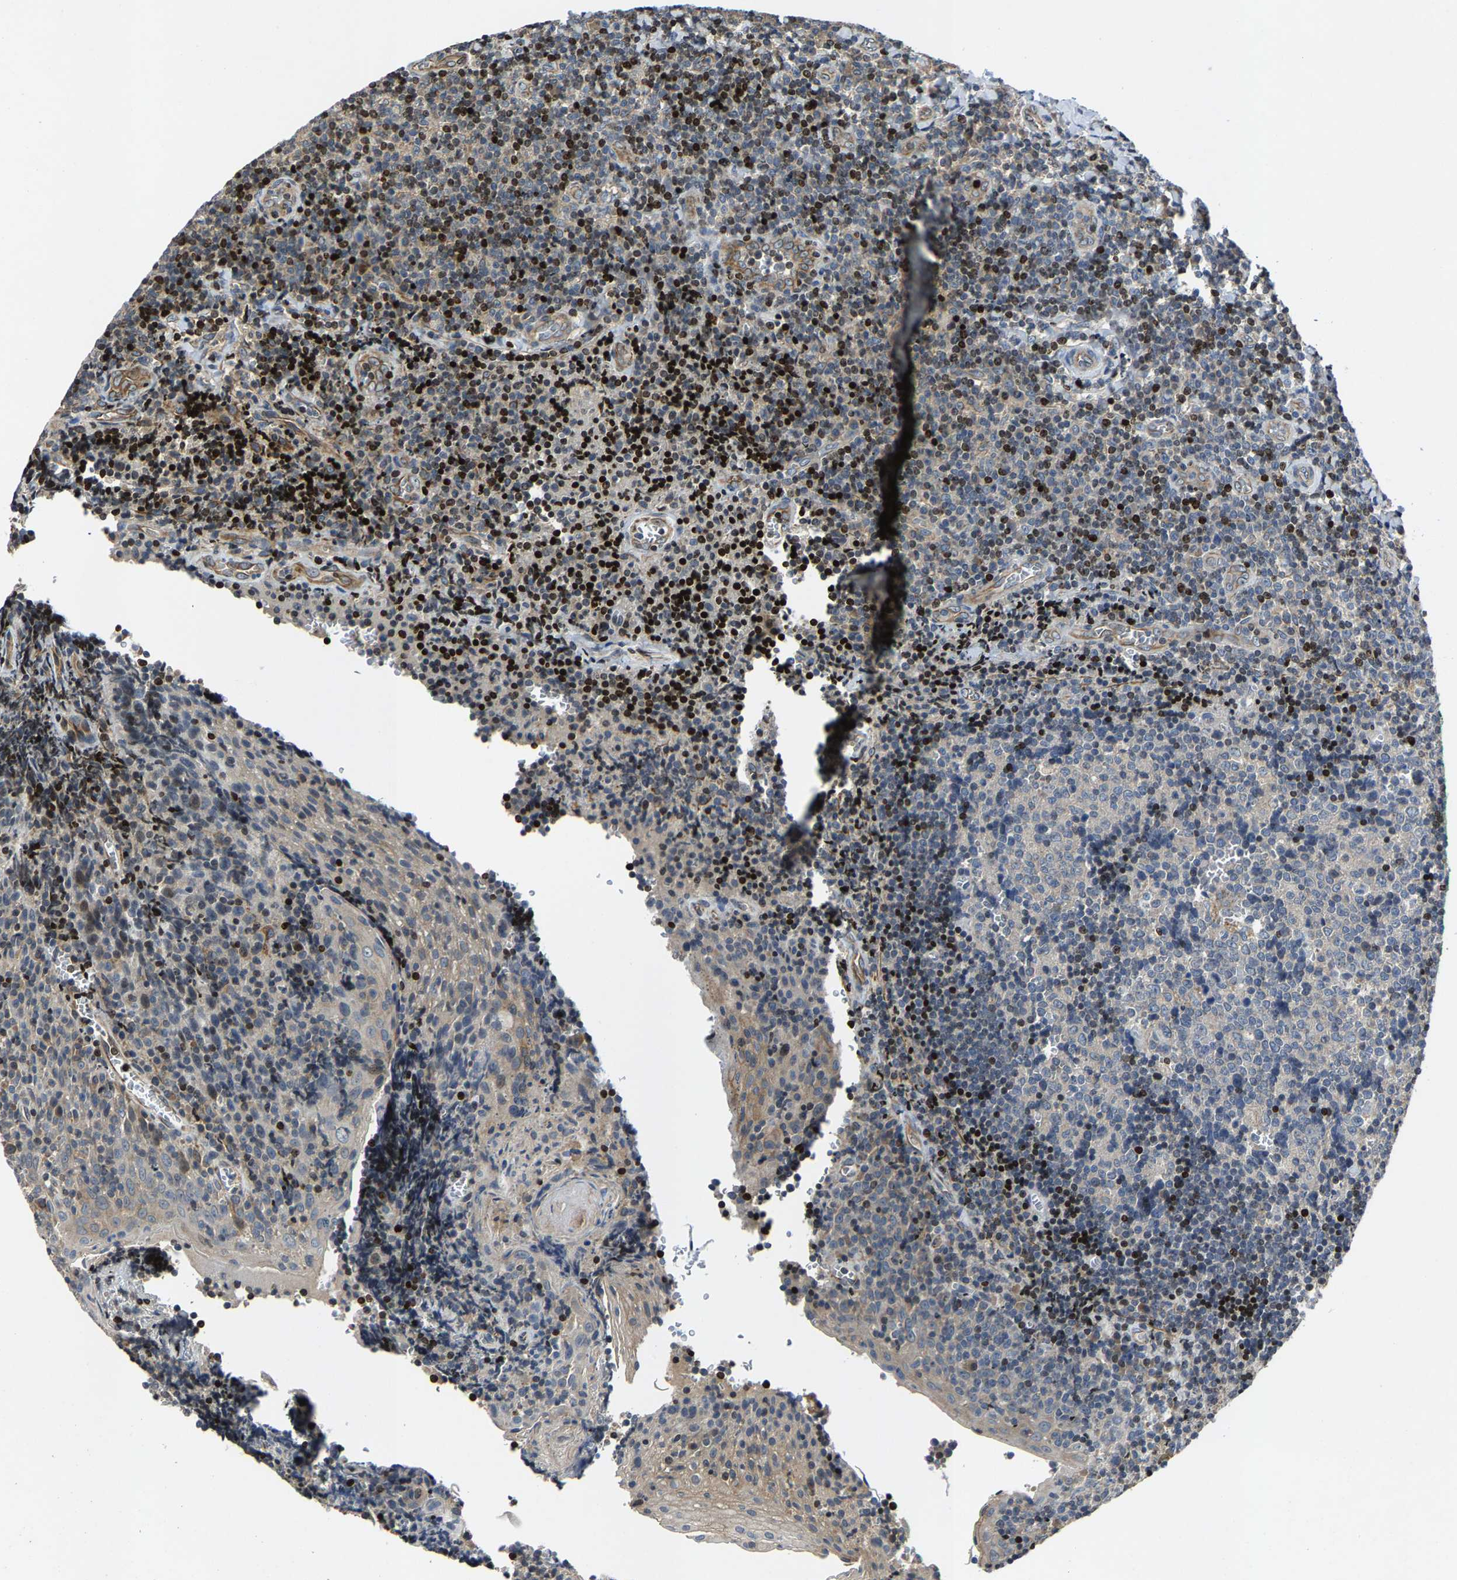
{"staining": {"intensity": "negative", "quantity": "none", "location": "none"}, "tissue": "tonsil", "cell_type": "Germinal center cells", "image_type": "normal", "snomed": [{"axis": "morphology", "description": "Normal tissue, NOS"}, {"axis": "morphology", "description": "Inflammation, NOS"}, {"axis": "topography", "description": "Tonsil"}], "caption": "IHC histopathology image of unremarkable human tonsil stained for a protein (brown), which exhibits no positivity in germinal center cells. (Brightfield microscopy of DAB (3,3'-diaminobenzidine) immunohistochemistry at high magnification).", "gene": "AGBL3", "patient": {"sex": "female", "age": 31}}